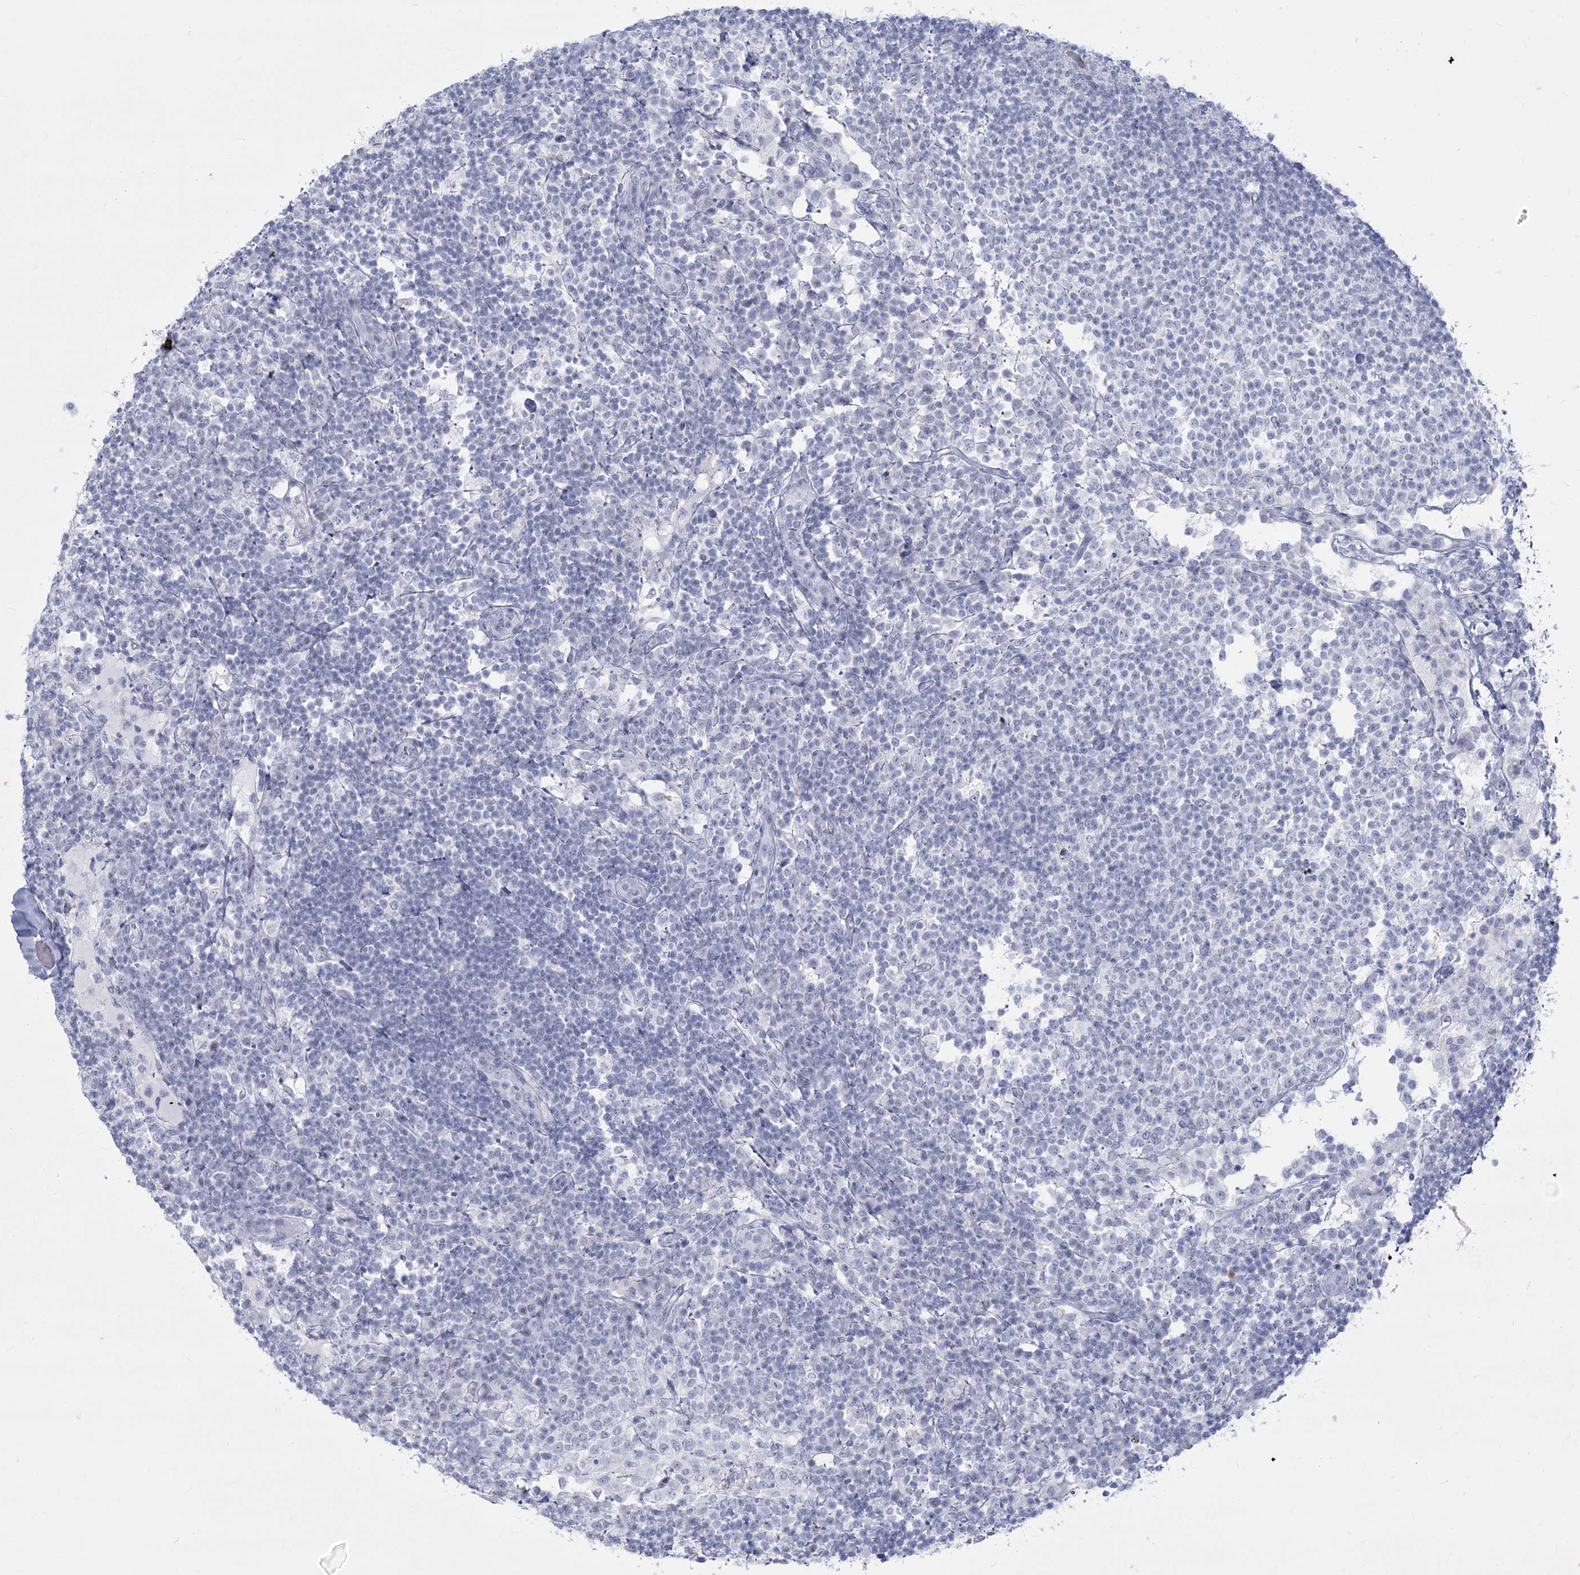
{"staining": {"intensity": "negative", "quantity": "none", "location": "none"}, "tissue": "lymph node", "cell_type": "Germinal center cells", "image_type": "normal", "snomed": [{"axis": "morphology", "description": "Normal tissue, NOS"}, {"axis": "topography", "description": "Lymph node"}], "caption": "A high-resolution image shows immunohistochemistry staining of unremarkable lymph node, which demonstrates no significant expression in germinal center cells.", "gene": "SLC6A19", "patient": {"sex": "female", "age": 53}}